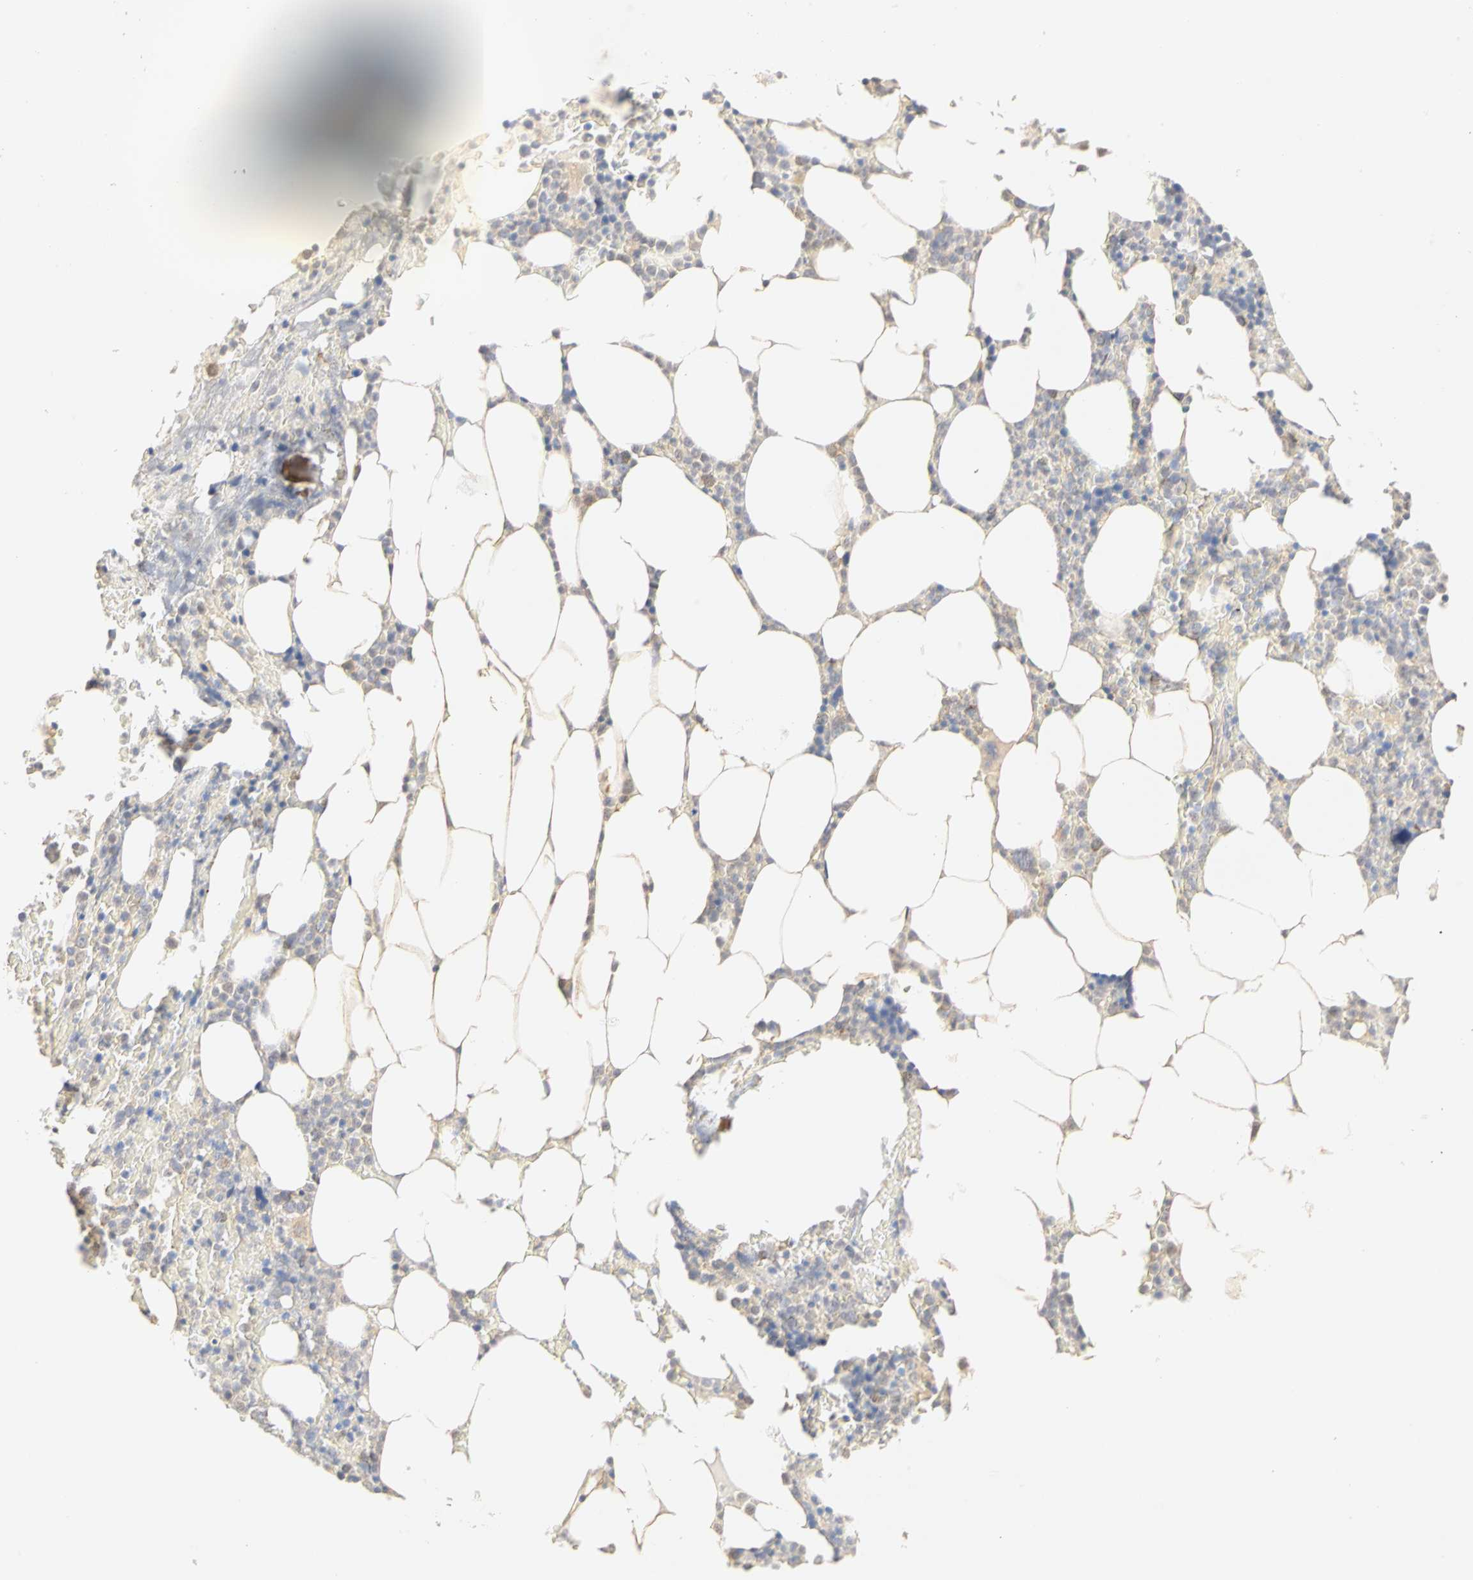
{"staining": {"intensity": "weak", "quantity": "25%-75%", "location": "cytoplasmic/membranous"}, "tissue": "bone marrow", "cell_type": "Hematopoietic cells", "image_type": "normal", "snomed": [{"axis": "morphology", "description": "Normal tissue, NOS"}, {"axis": "topography", "description": "Bone marrow"}], "caption": "Immunohistochemistry staining of unremarkable bone marrow, which displays low levels of weak cytoplasmic/membranous staining in approximately 25%-75% of hematopoietic cells indicating weak cytoplasmic/membranous protein expression. The staining was performed using DAB (brown) for protein detection and nuclei were counterstained in hematoxylin (blue).", "gene": "GNRH2", "patient": {"sex": "female", "age": 66}}